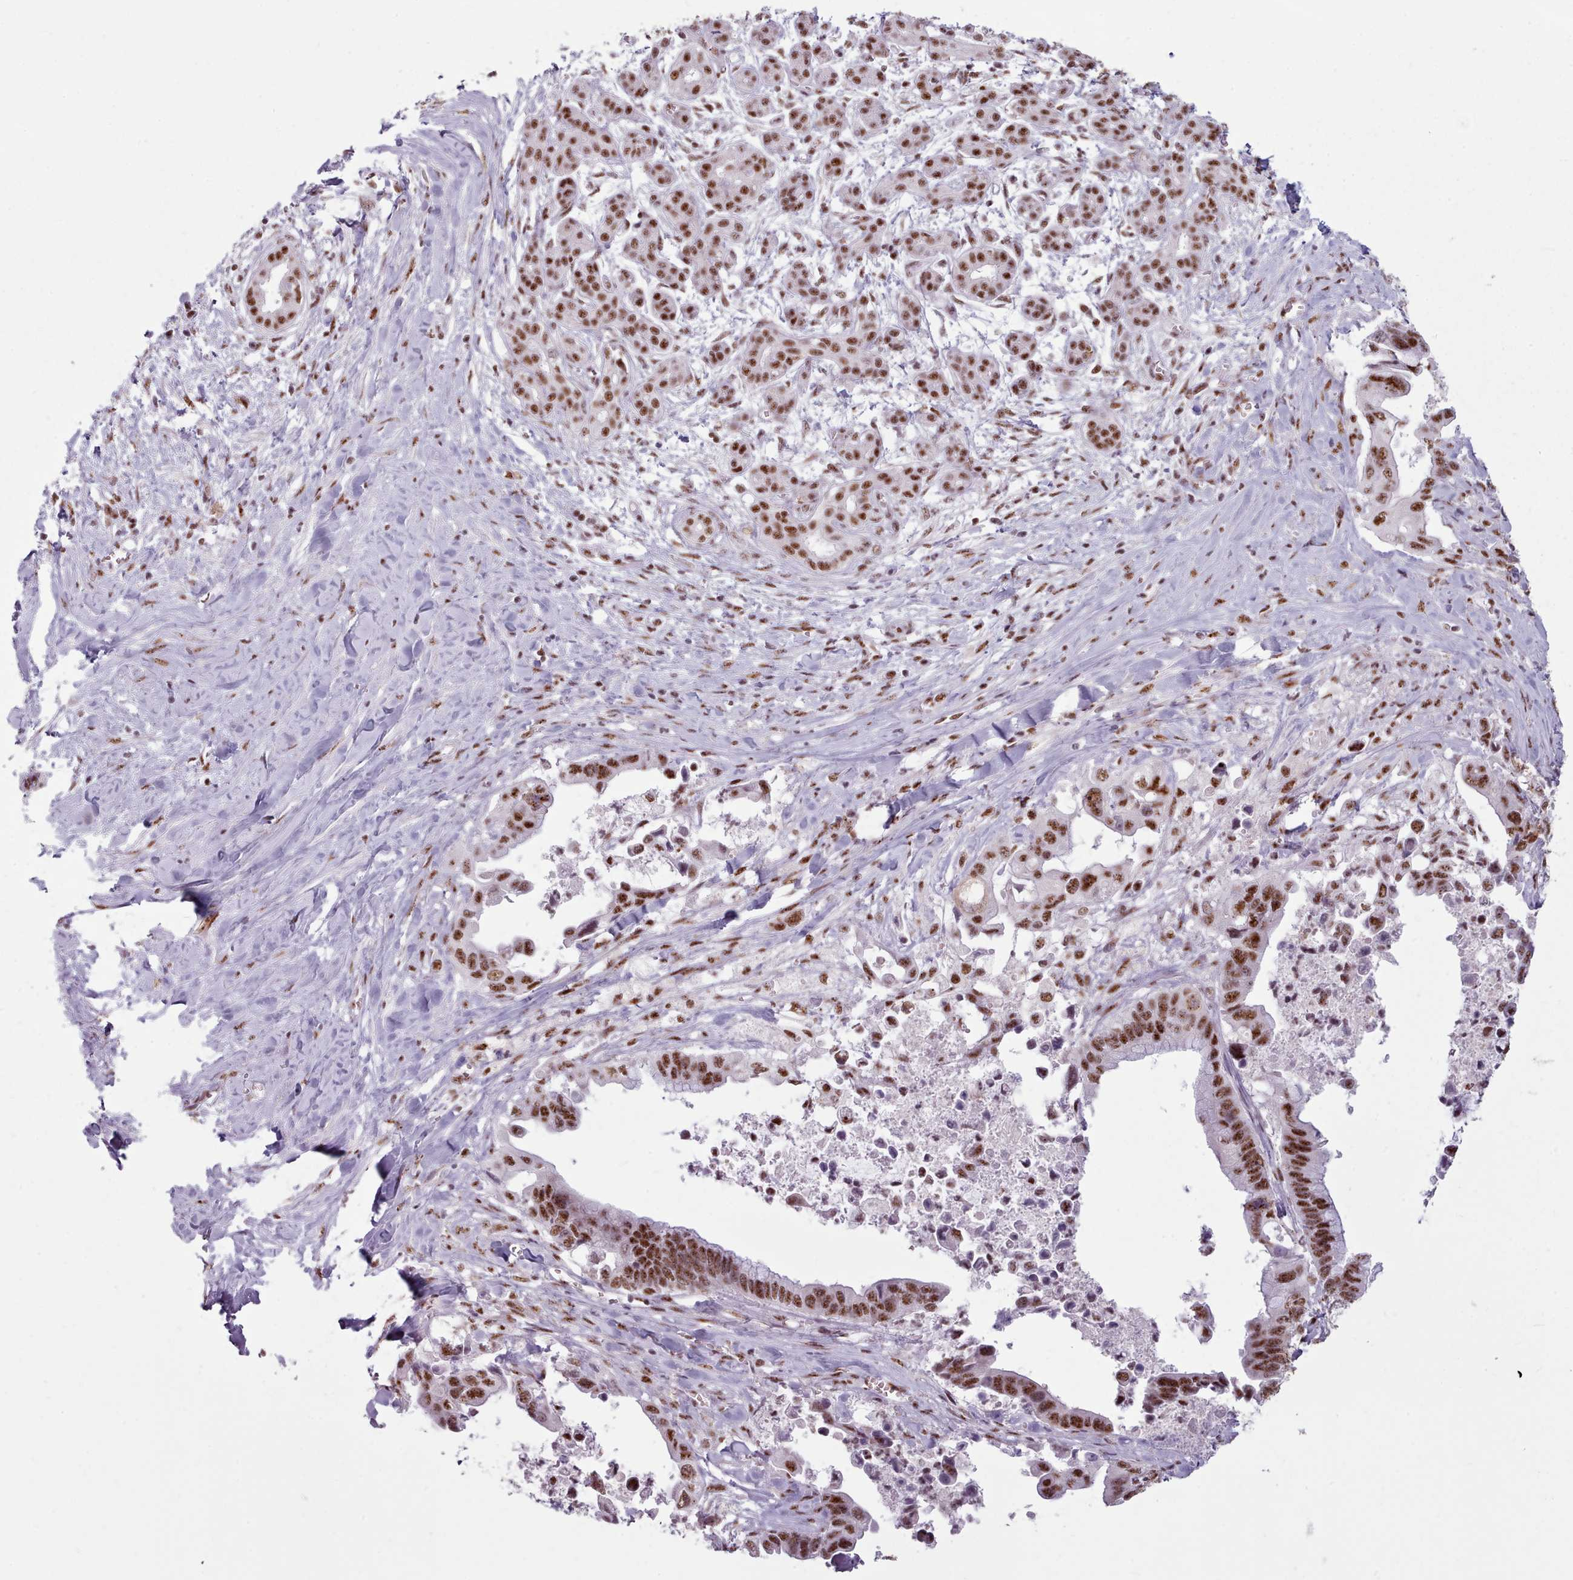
{"staining": {"intensity": "strong", "quantity": ">75%", "location": "nuclear"}, "tissue": "pancreatic cancer", "cell_type": "Tumor cells", "image_type": "cancer", "snomed": [{"axis": "morphology", "description": "Adenocarcinoma, NOS"}, {"axis": "topography", "description": "Pancreas"}], "caption": "This photomicrograph shows pancreatic cancer stained with immunohistochemistry (IHC) to label a protein in brown. The nuclear of tumor cells show strong positivity for the protein. Nuclei are counter-stained blue.", "gene": "SRRM1", "patient": {"sex": "male", "age": 61}}